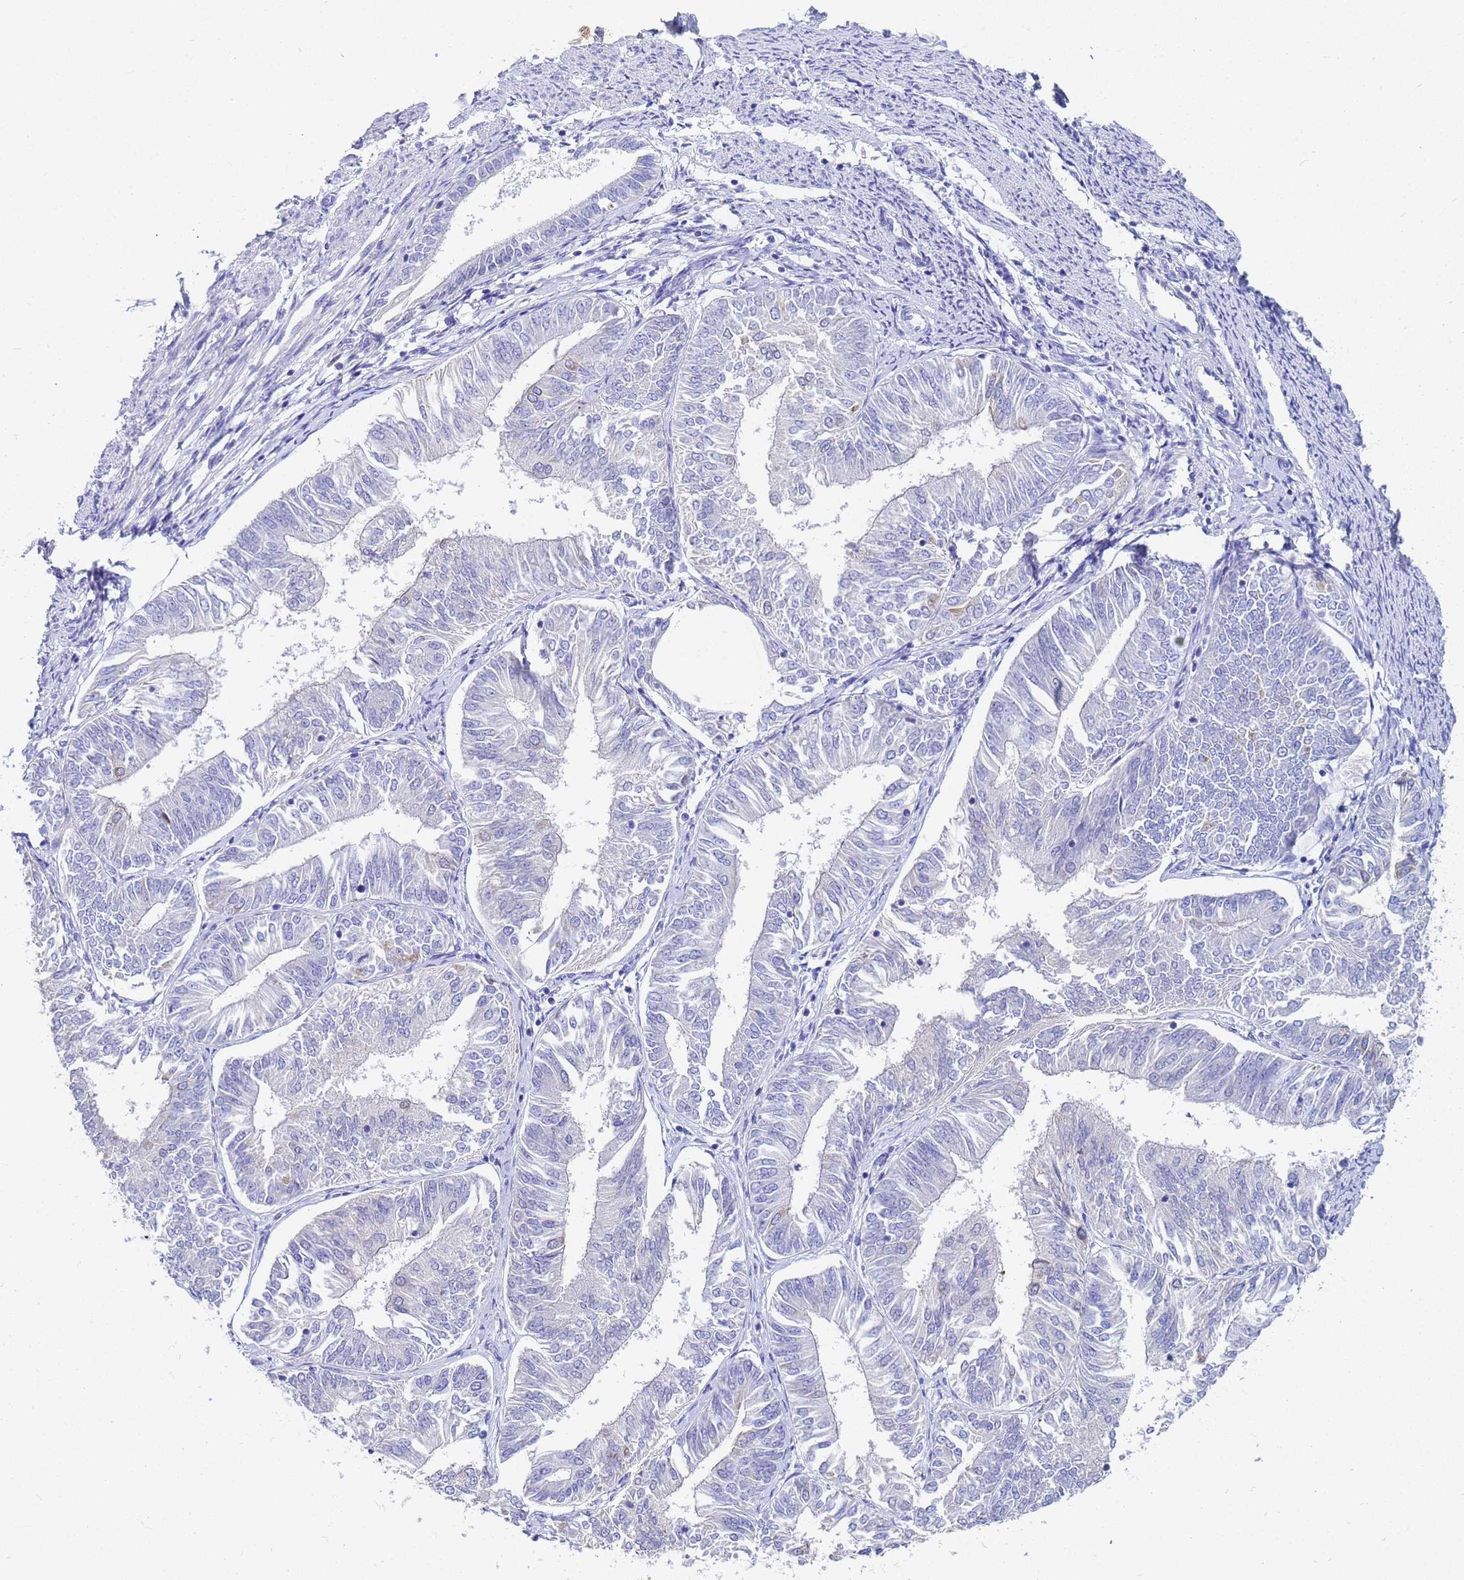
{"staining": {"intensity": "negative", "quantity": "none", "location": "none"}, "tissue": "endometrial cancer", "cell_type": "Tumor cells", "image_type": "cancer", "snomed": [{"axis": "morphology", "description": "Adenocarcinoma, NOS"}, {"axis": "topography", "description": "Endometrium"}], "caption": "Micrograph shows no significant protein staining in tumor cells of adenocarcinoma (endometrial). (DAB immunohistochemistry (IHC), high magnification).", "gene": "C2orf72", "patient": {"sex": "female", "age": 58}}